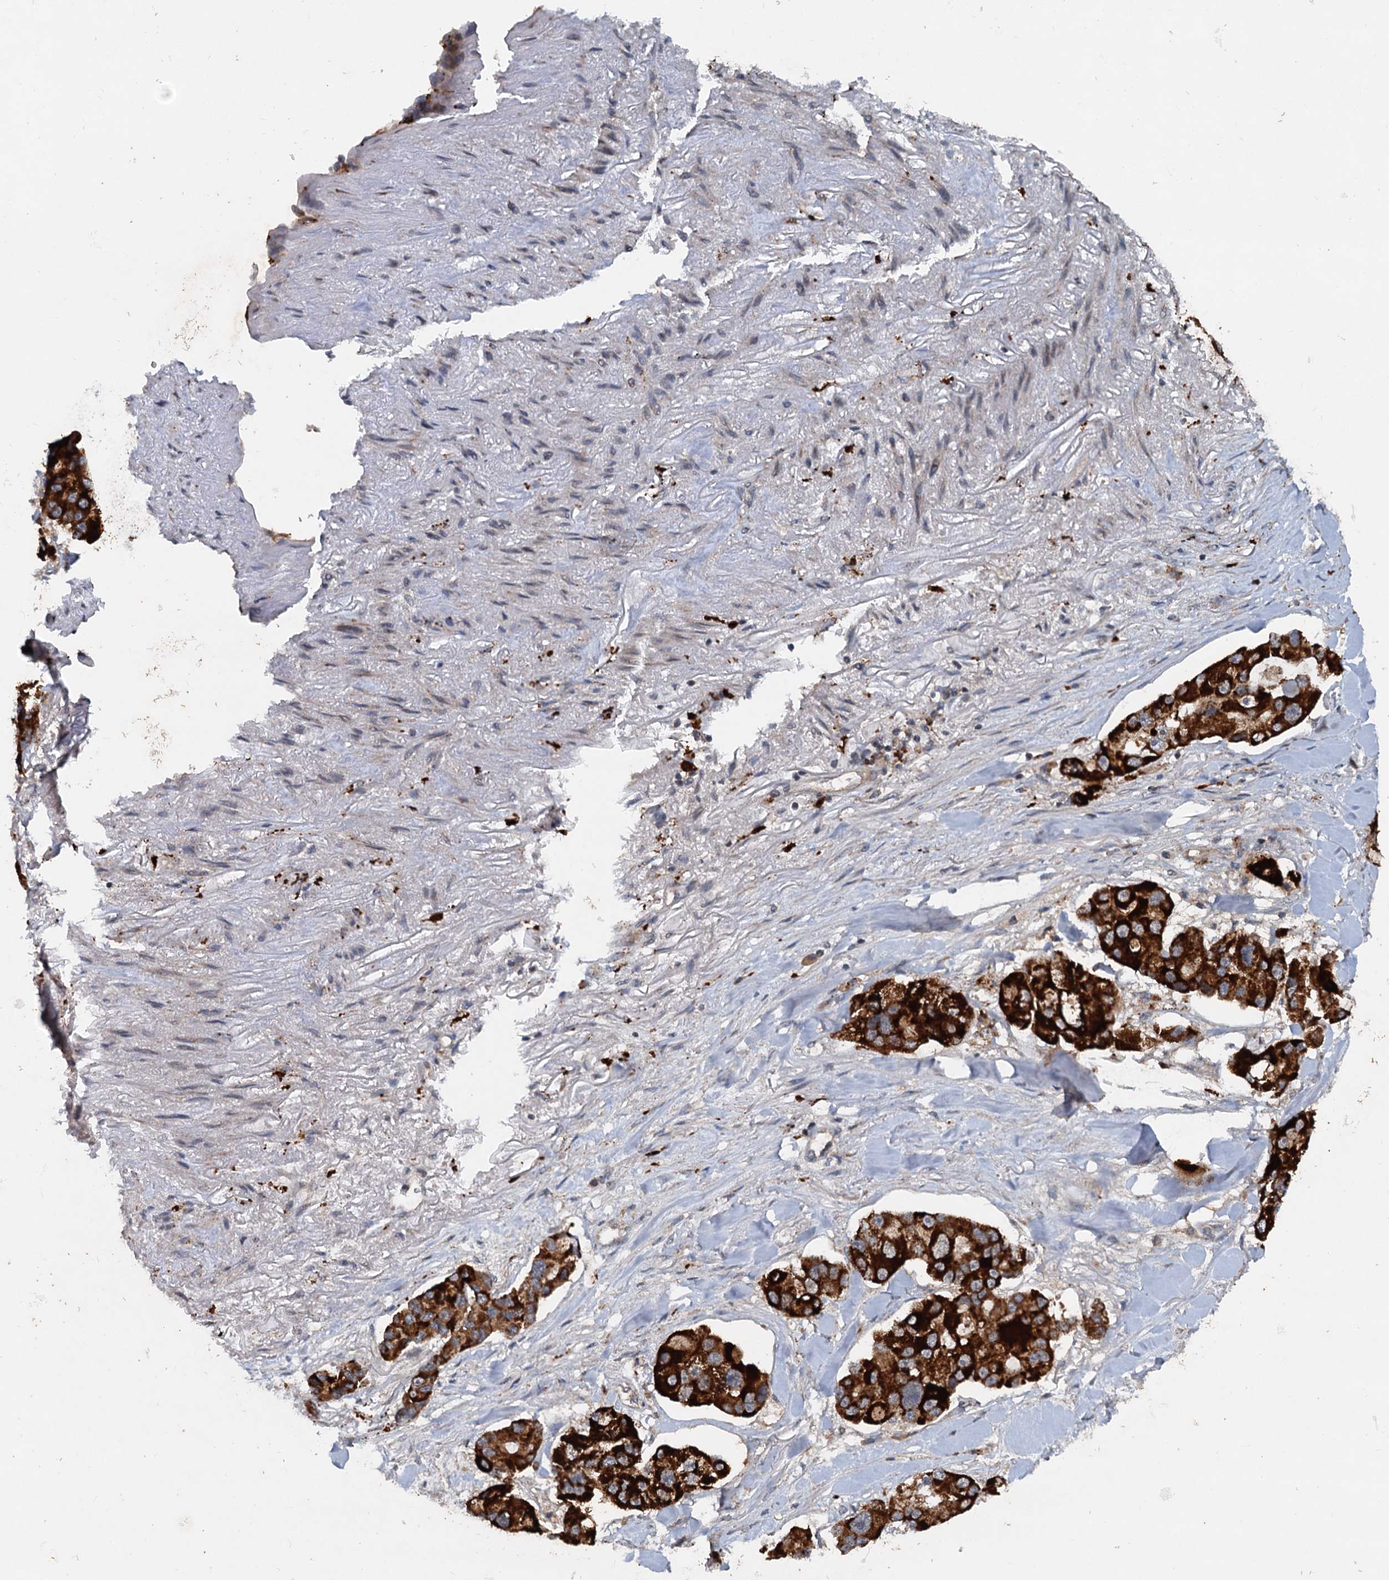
{"staining": {"intensity": "strong", "quantity": ">75%", "location": "cytoplasmic/membranous"}, "tissue": "lung cancer", "cell_type": "Tumor cells", "image_type": "cancer", "snomed": [{"axis": "morphology", "description": "Adenocarcinoma, NOS"}, {"axis": "topography", "description": "Lung"}], "caption": "IHC (DAB) staining of human adenocarcinoma (lung) demonstrates strong cytoplasmic/membranous protein expression in about >75% of tumor cells. The protein of interest is shown in brown color, while the nuclei are stained blue.", "gene": "N4BP2L2", "patient": {"sex": "female", "age": 54}}